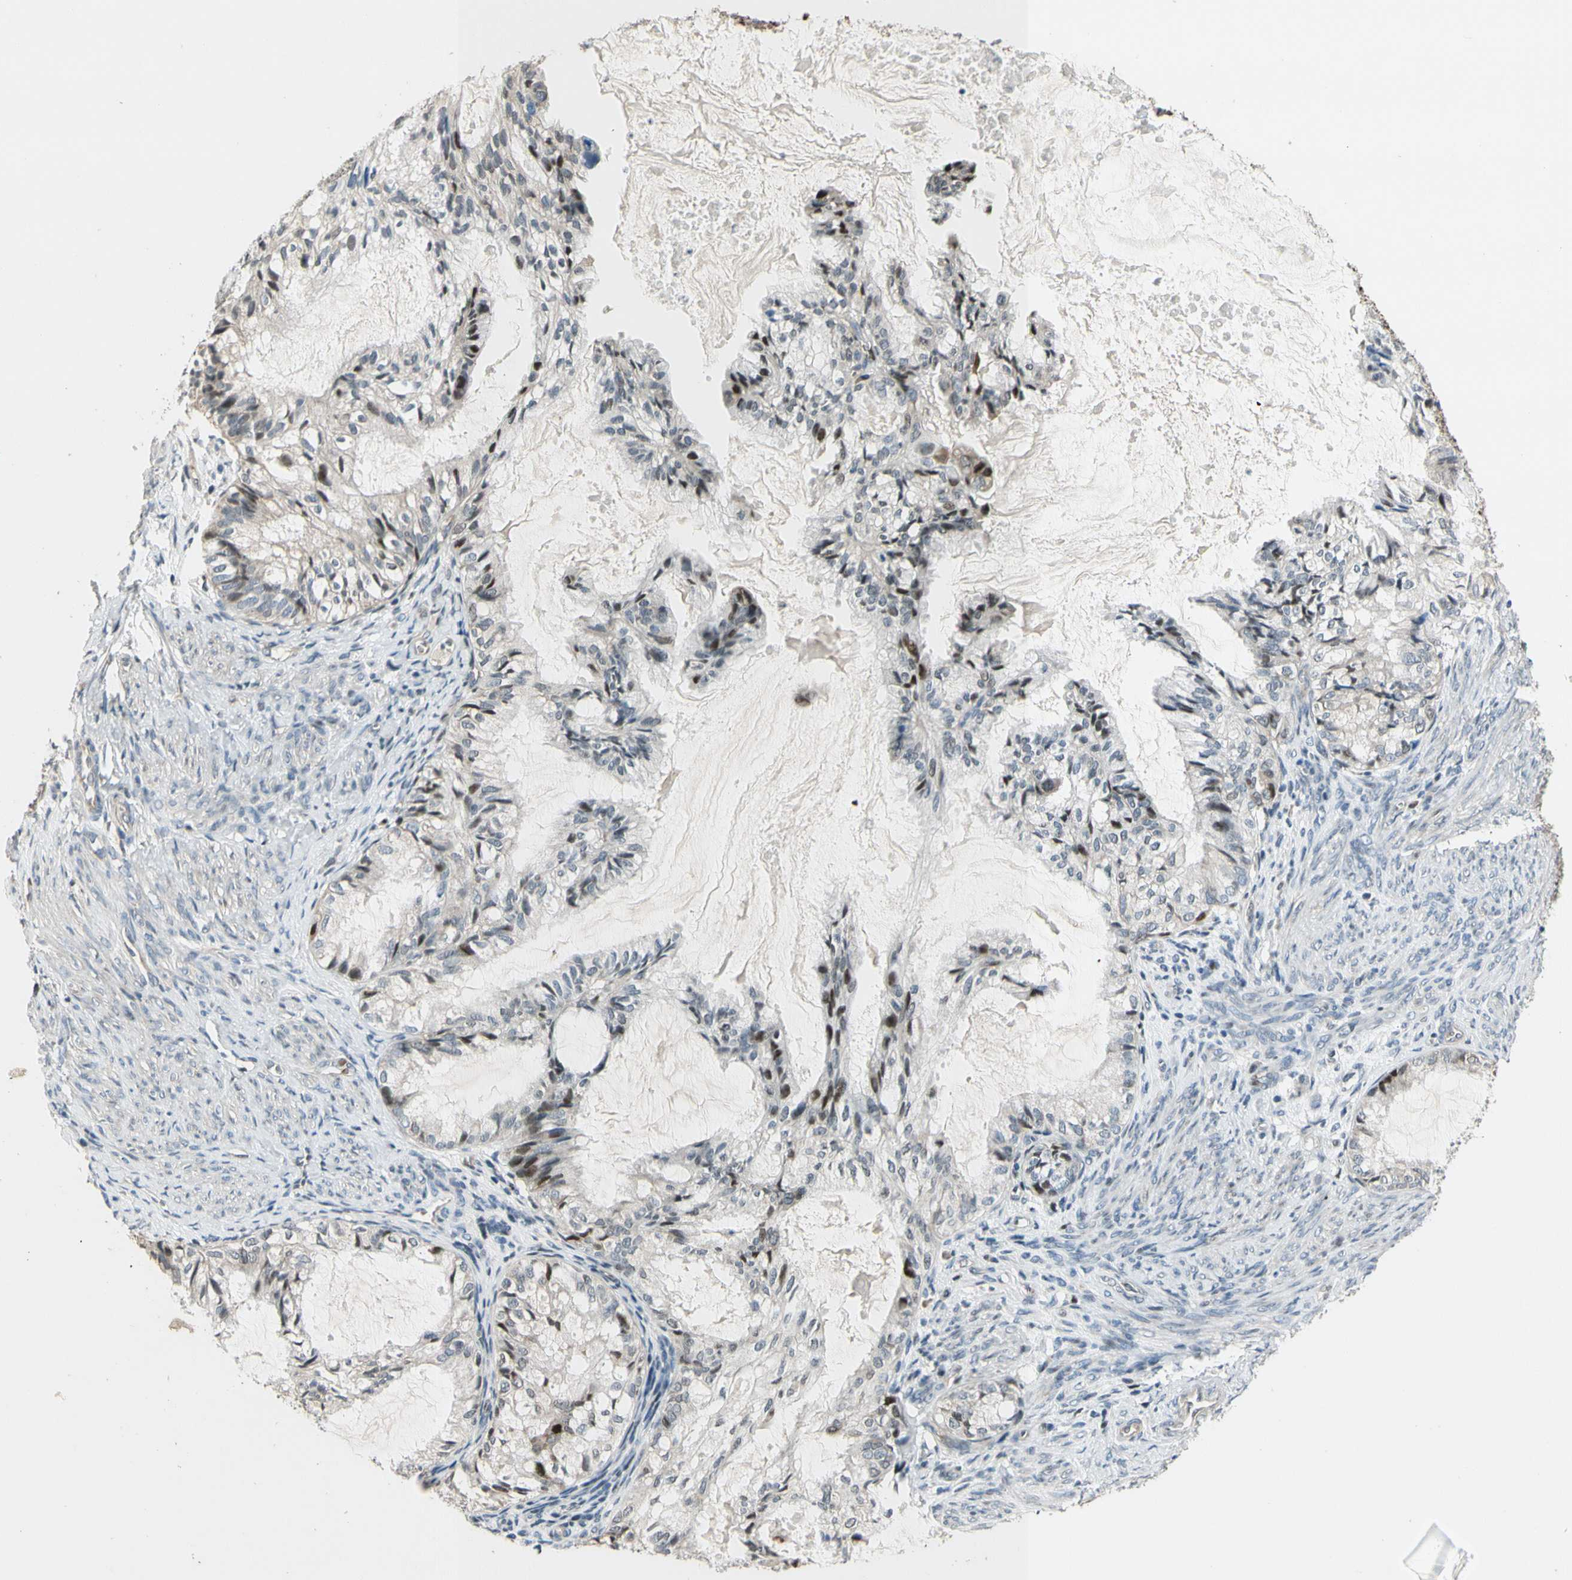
{"staining": {"intensity": "moderate", "quantity": "25%-75%", "location": "nuclear"}, "tissue": "cervical cancer", "cell_type": "Tumor cells", "image_type": "cancer", "snomed": [{"axis": "morphology", "description": "Normal tissue, NOS"}, {"axis": "morphology", "description": "Adenocarcinoma, NOS"}, {"axis": "topography", "description": "Cervix"}, {"axis": "topography", "description": "Endometrium"}], "caption": "Cervical cancer (adenocarcinoma) tissue displays moderate nuclear staining in approximately 25%-75% of tumor cells", "gene": "ZNF184", "patient": {"sex": "female", "age": 86}}